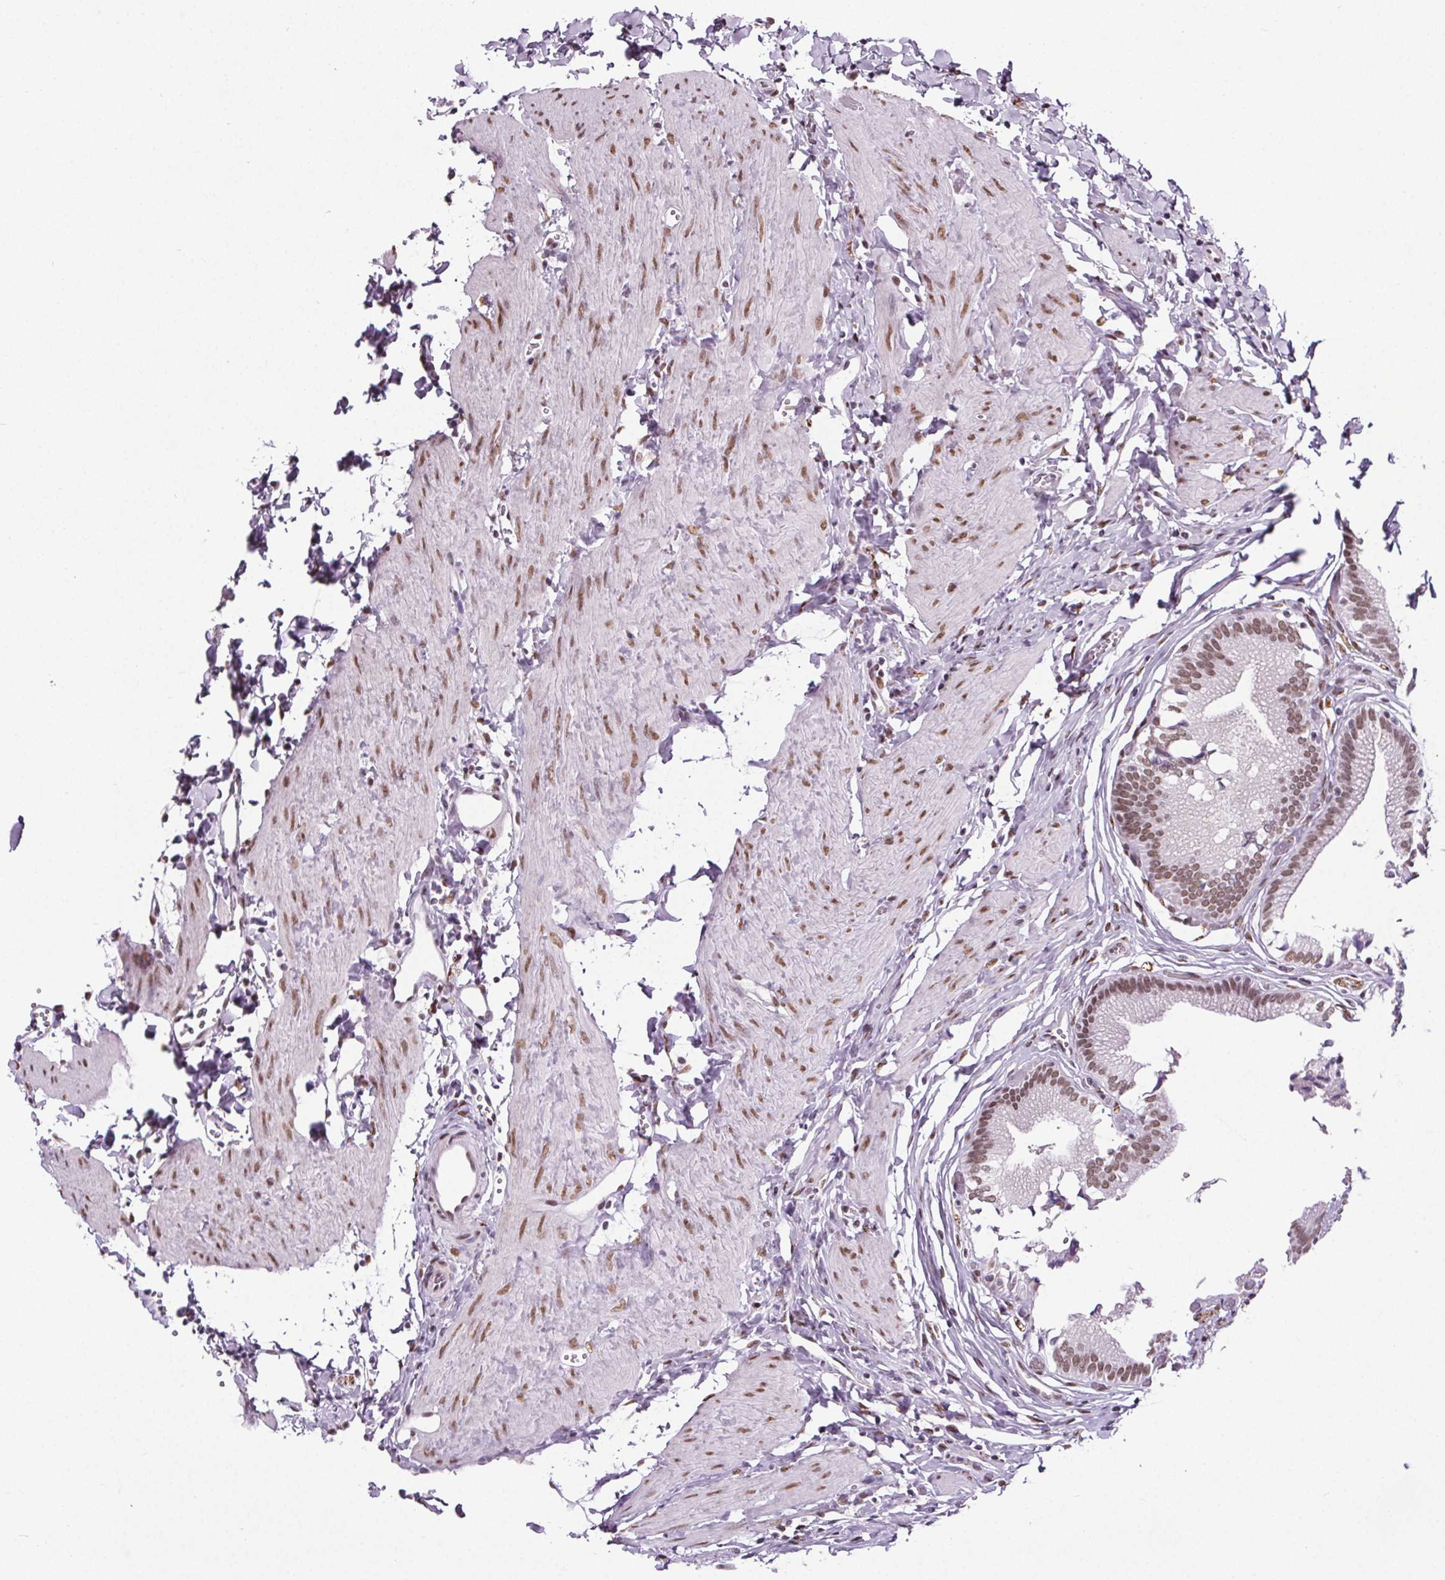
{"staining": {"intensity": "moderate", "quantity": ">75%", "location": "nuclear"}, "tissue": "gallbladder", "cell_type": "Glandular cells", "image_type": "normal", "snomed": [{"axis": "morphology", "description": "Normal tissue, NOS"}, {"axis": "topography", "description": "Gallbladder"}, {"axis": "topography", "description": "Peripheral nerve tissue"}], "caption": "Immunohistochemistry (DAB (3,3'-diaminobenzidine)) staining of normal gallbladder reveals moderate nuclear protein expression in about >75% of glandular cells.", "gene": "GP6", "patient": {"sex": "male", "age": 17}}